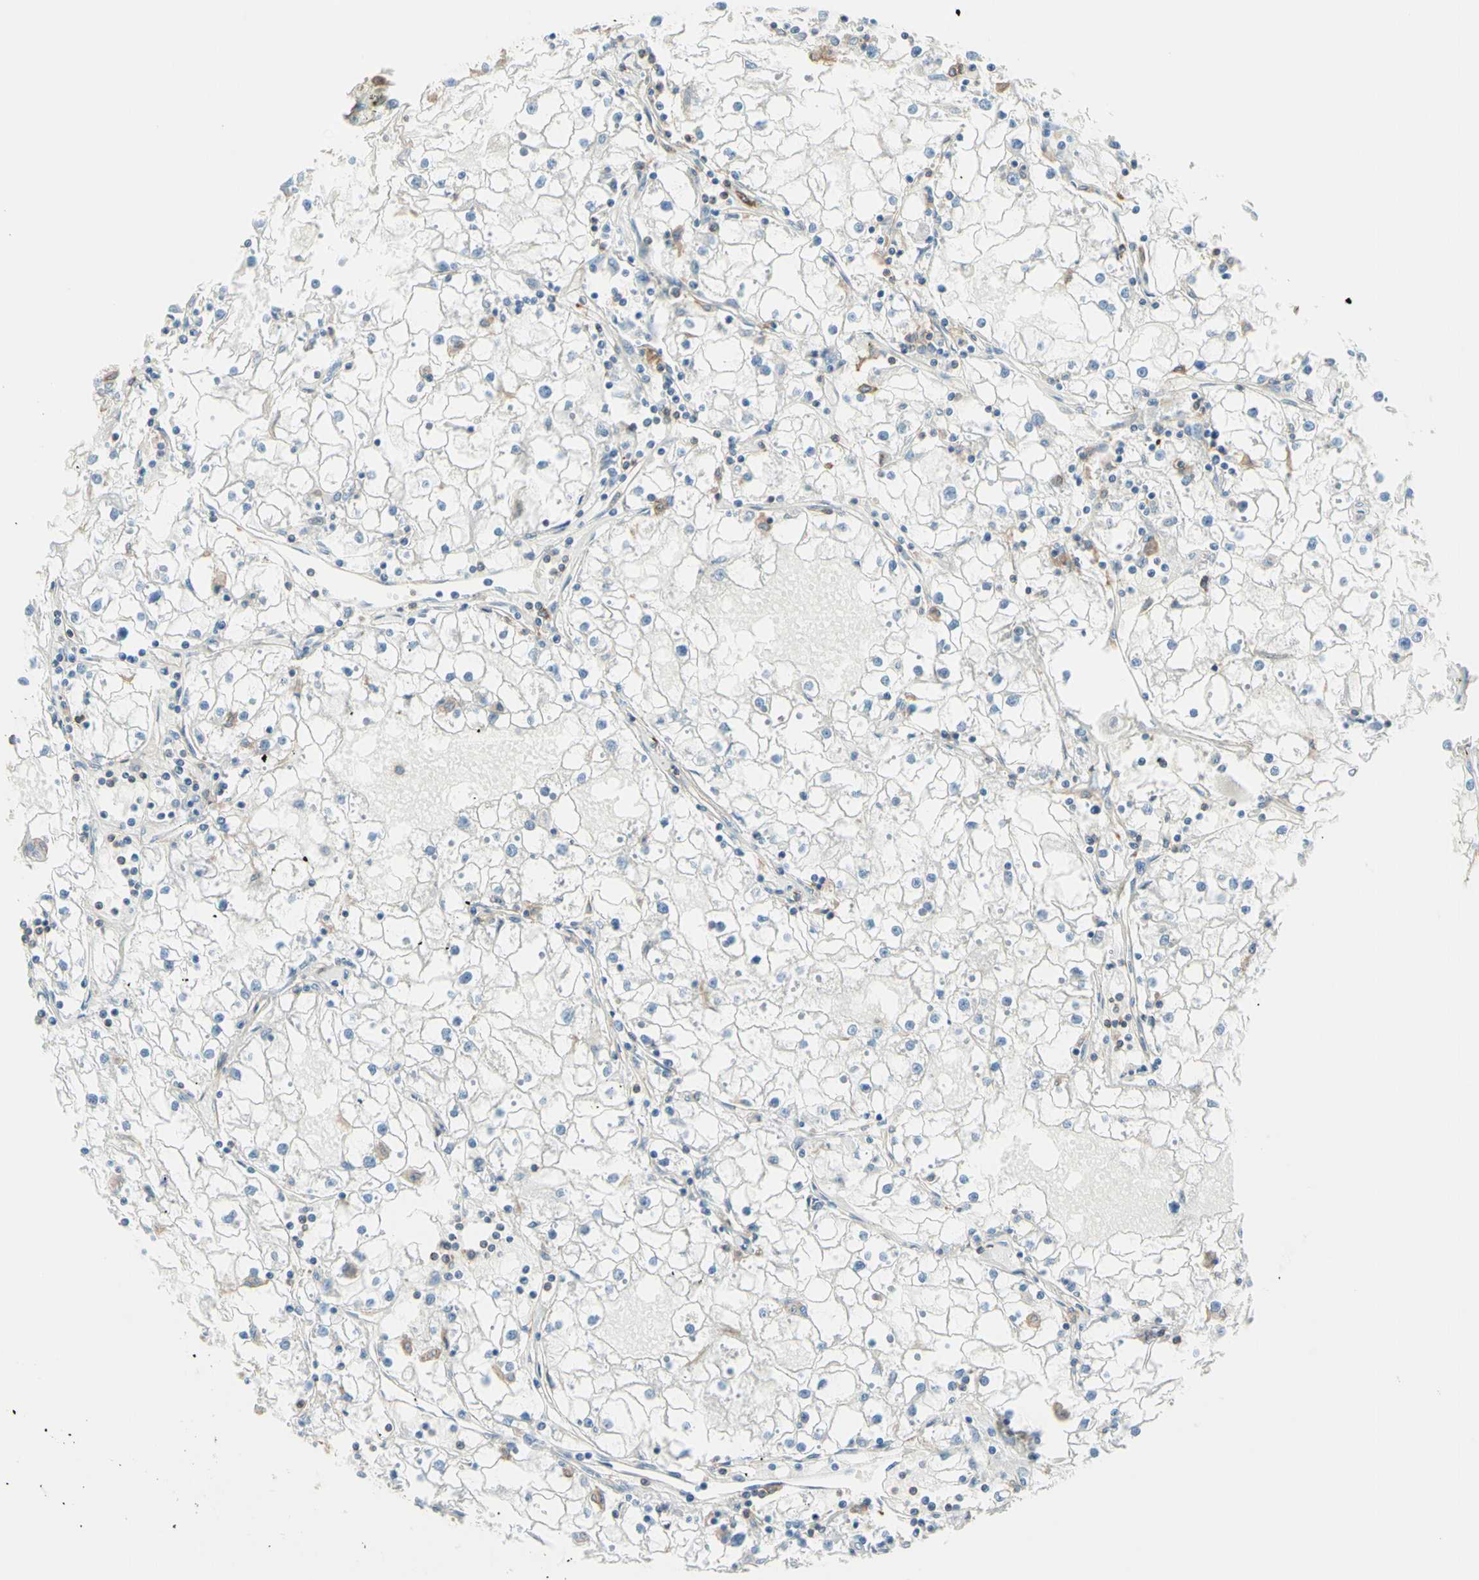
{"staining": {"intensity": "negative", "quantity": "none", "location": "none"}, "tissue": "renal cancer", "cell_type": "Tumor cells", "image_type": "cancer", "snomed": [{"axis": "morphology", "description": "Adenocarcinoma, NOS"}, {"axis": "topography", "description": "Kidney"}], "caption": "Immunohistochemistry (IHC) of renal cancer reveals no staining in tumor cells.", "gene": "SEMA4C", "patient": {"sex": "male", "age": 56}}